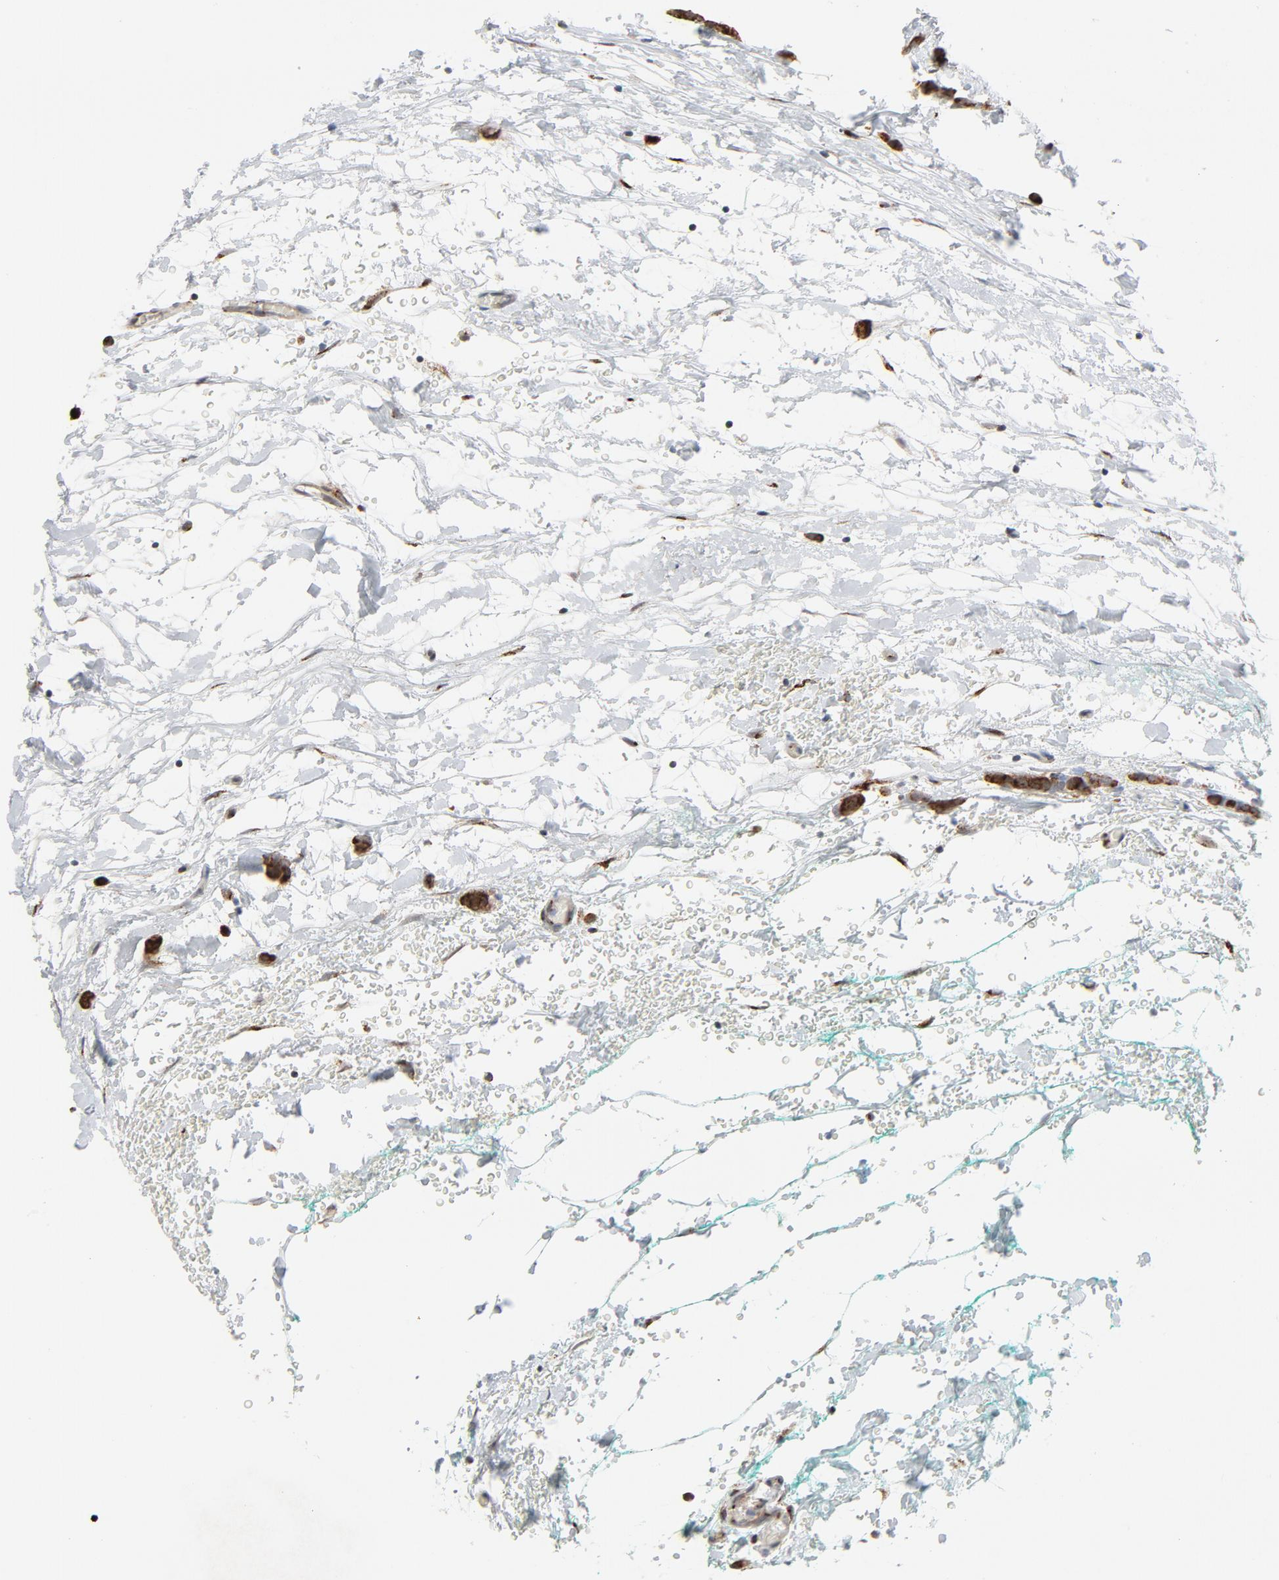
{"staining": {"intensity": "moderate", "quantity": ">75%", "location": "cytoplasmic/membranous"}, "tissue": "breast cancer", "cell_type": "Tumor cells", "image_type": "cancer", "snomed": [{"axis": "morphology", "description": "Lobular carcinoma"}, {"axis": "topography", "description": "Breast"}], "caption": "Breast lobular carcinoma stained for a protein (brown) shows moderate cytoplasmic/membranous positive staining in about >75% of tumor cells.", "gene": "RPL12", "patient": {"sex": "female", "age": 60}}